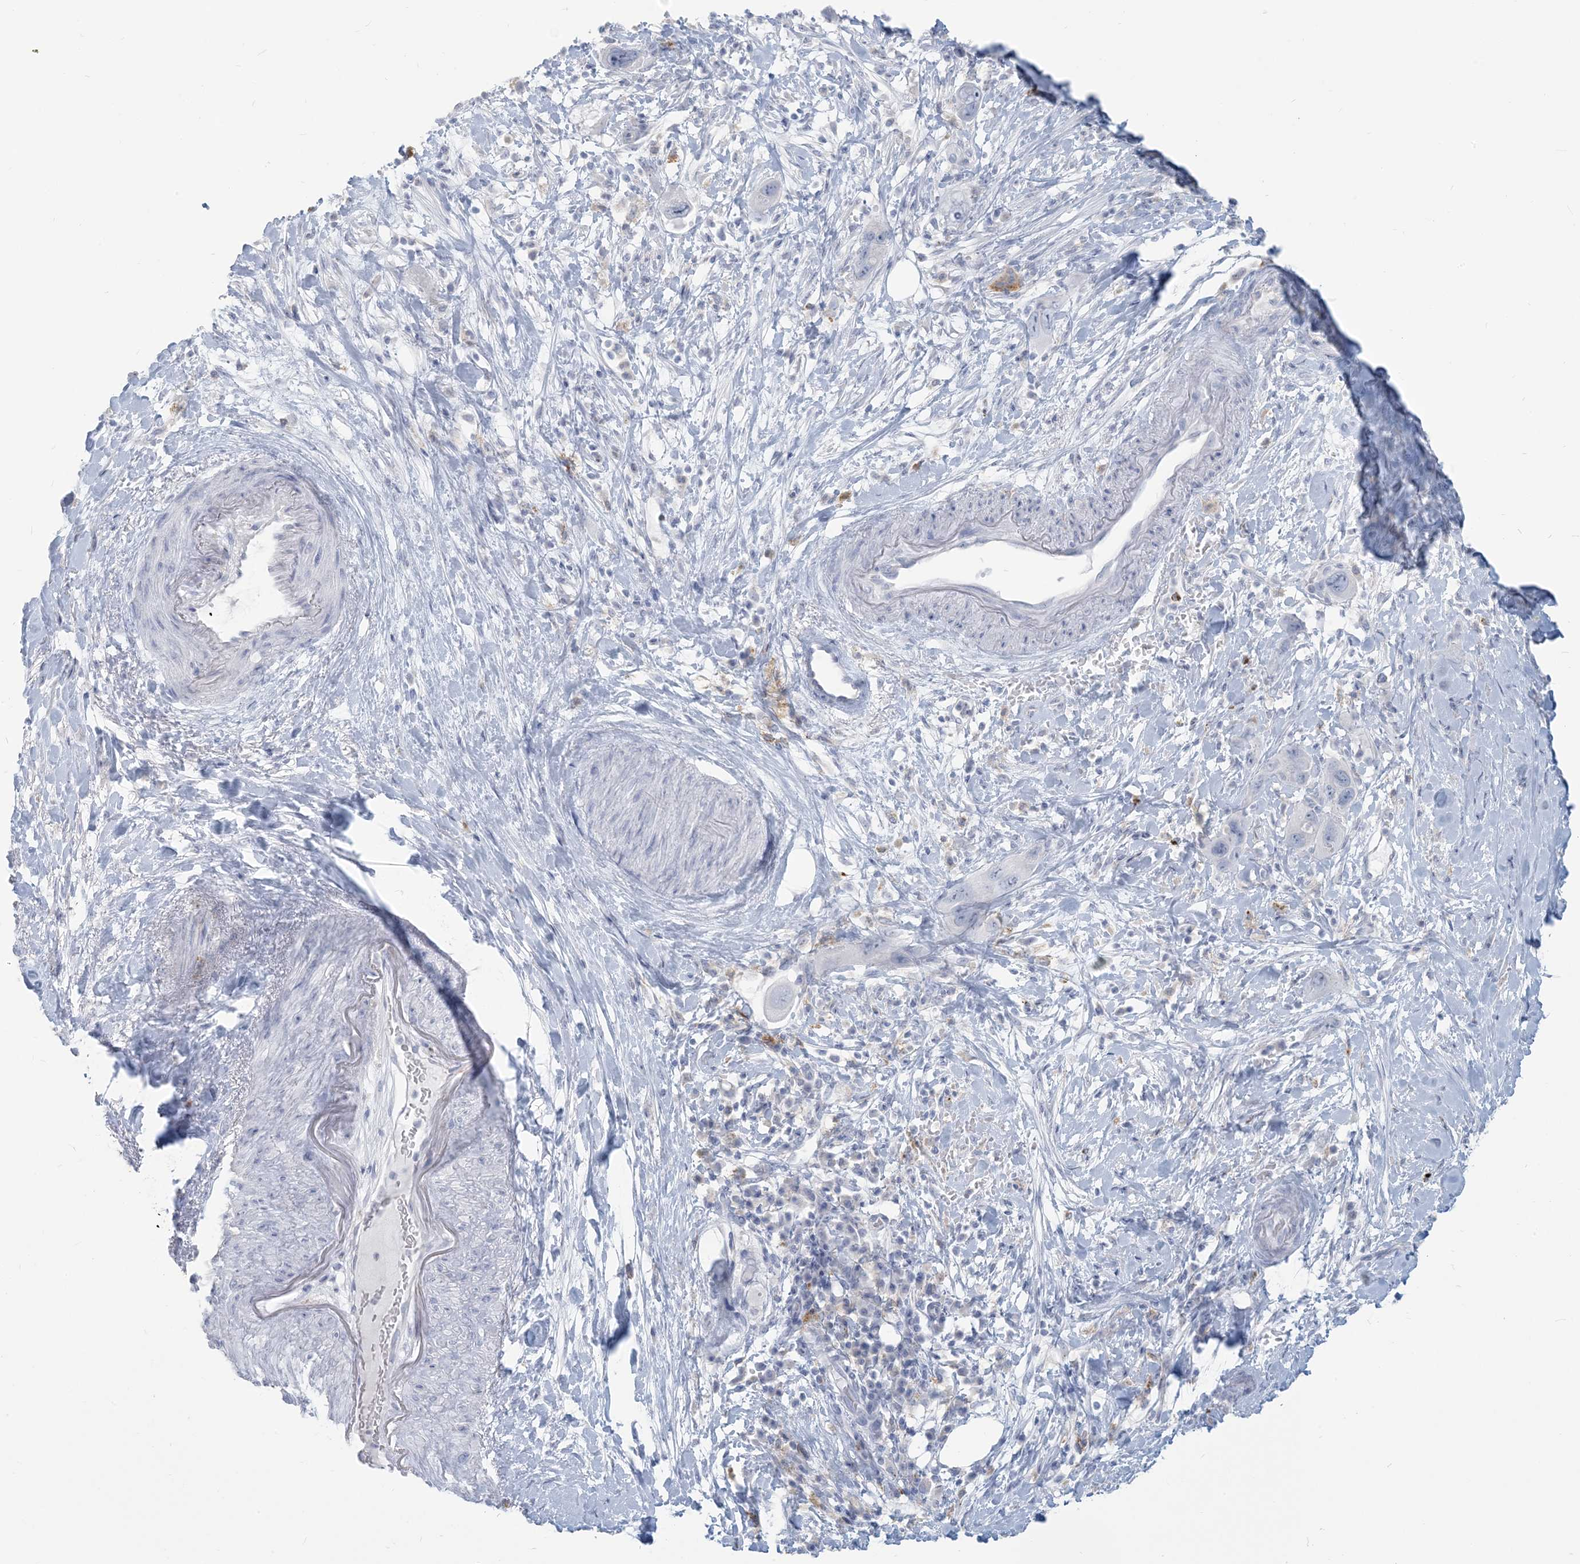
{"staining": {"intensity": "negative", "quantity": "none", "location": "none"}, "tissue": "pancreatic cancer", "cell_type": "Tumor cells", "image_type": "cancer", "snomed": [{"axis": "morphology", "description": "Adenocarcinoma, NOS"}, {"axis": "topography", "description": "Pancreas"}], "caption": "Pancreatic cancer was stained to show a protein in brown. There is no significant positivity in tumor cells.", "gene": "HLA-DRB1", "patient": {"sex": "female", "age": 71}}